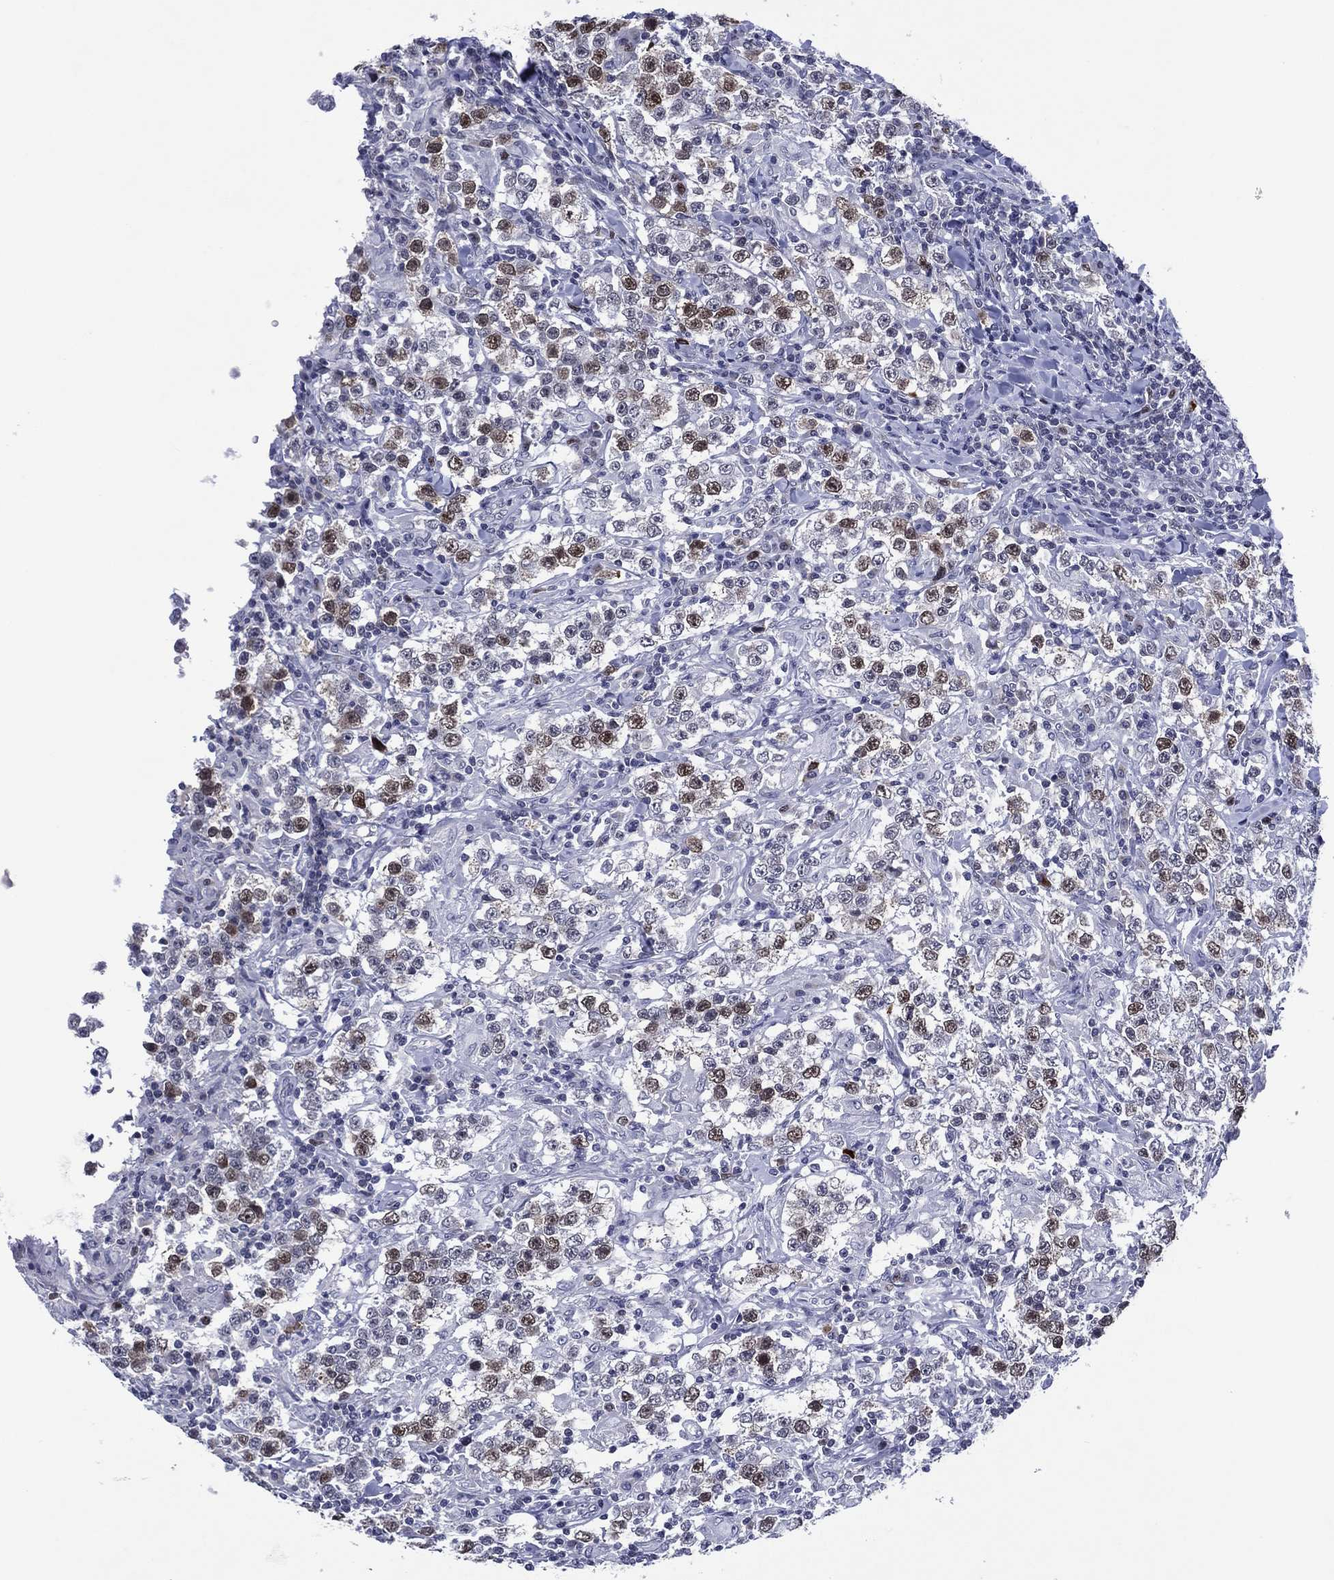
{"staining": {"intensity": "strong", "quantity": "<25%", "location": "nuclear"}, "tissue": "testis cancer", "cell_type": "Tumor cells", "image_type": "cancer", "snomed": [{"axis": "morphology", "description": "Seminoma, NOS"}, {"axis": "morphology", "description": "Carcinoma, Embryonal, NOS"}, {"axis": "topography", "description": "Testis"}], "caption": "Protein staining exhibits strong nuclear positivity in about <25% of tumor cells in testis embryonal carcinoma. Nuclei are stained in blue.", "gene": "GATA6", "patient": {"sex": "male", "age": 41}}